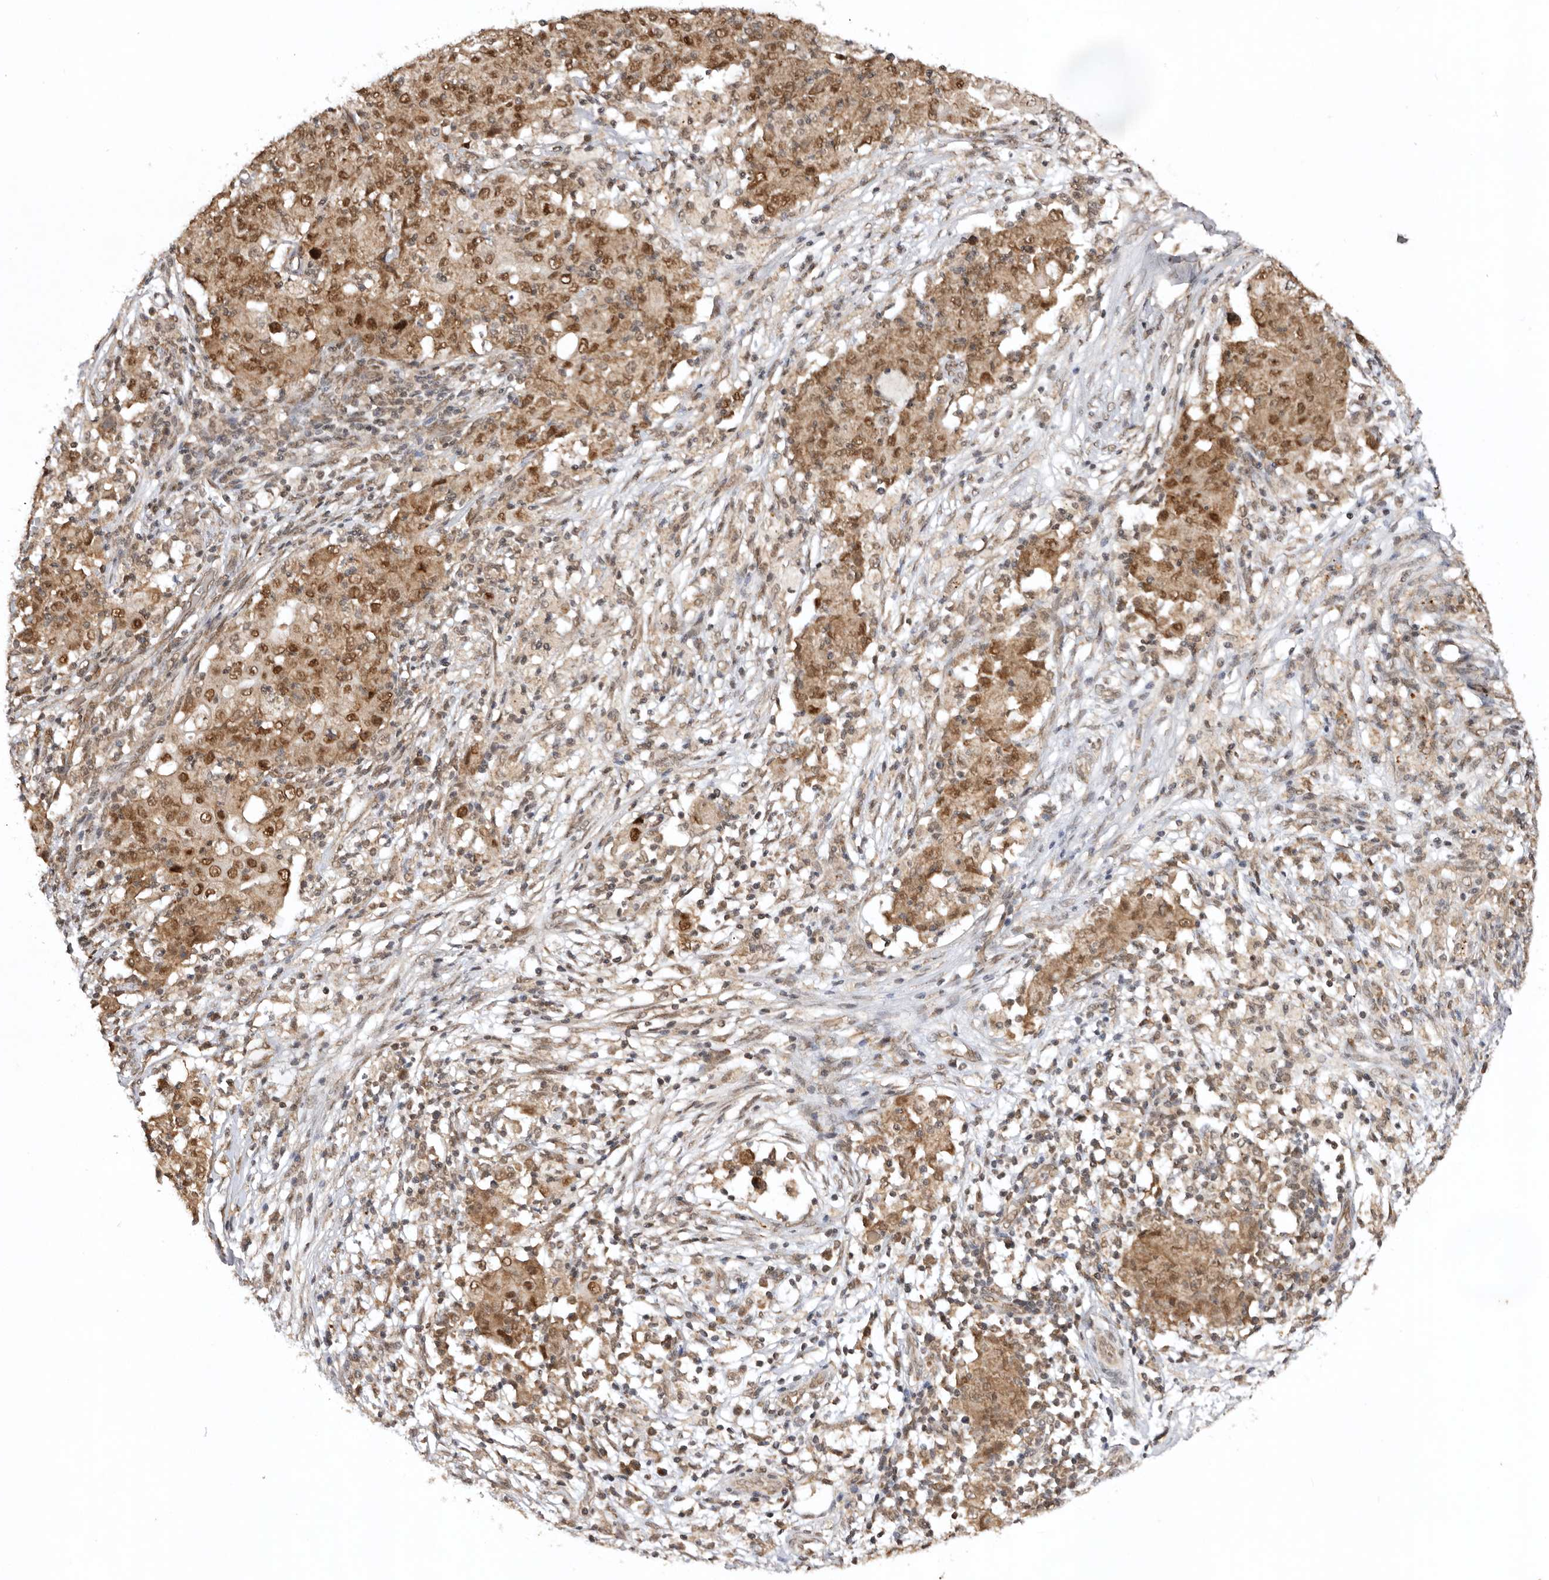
{"staining": {"intensity": "moderate", "quantity": ">75%", "location": "cytoplasmic/membranous,nuclear"}, "tissue": "ovarian cancer", "cell_type": "Tumor cells", "image_type": "cancer", "snomed": [{"axis": "morphology", "description": "Carcinoma, endometroid"}, {"axis": "topography", "description": "Ovary"}], "caption": "Protein staining exhibits moderate cytoplasmic/membranous and nuclear expression in approximately >75% of tumor cells in ovarian endometroid carcinoma.", "gene": "TARS2", "patient": {"sex": "female", "age": 42}}